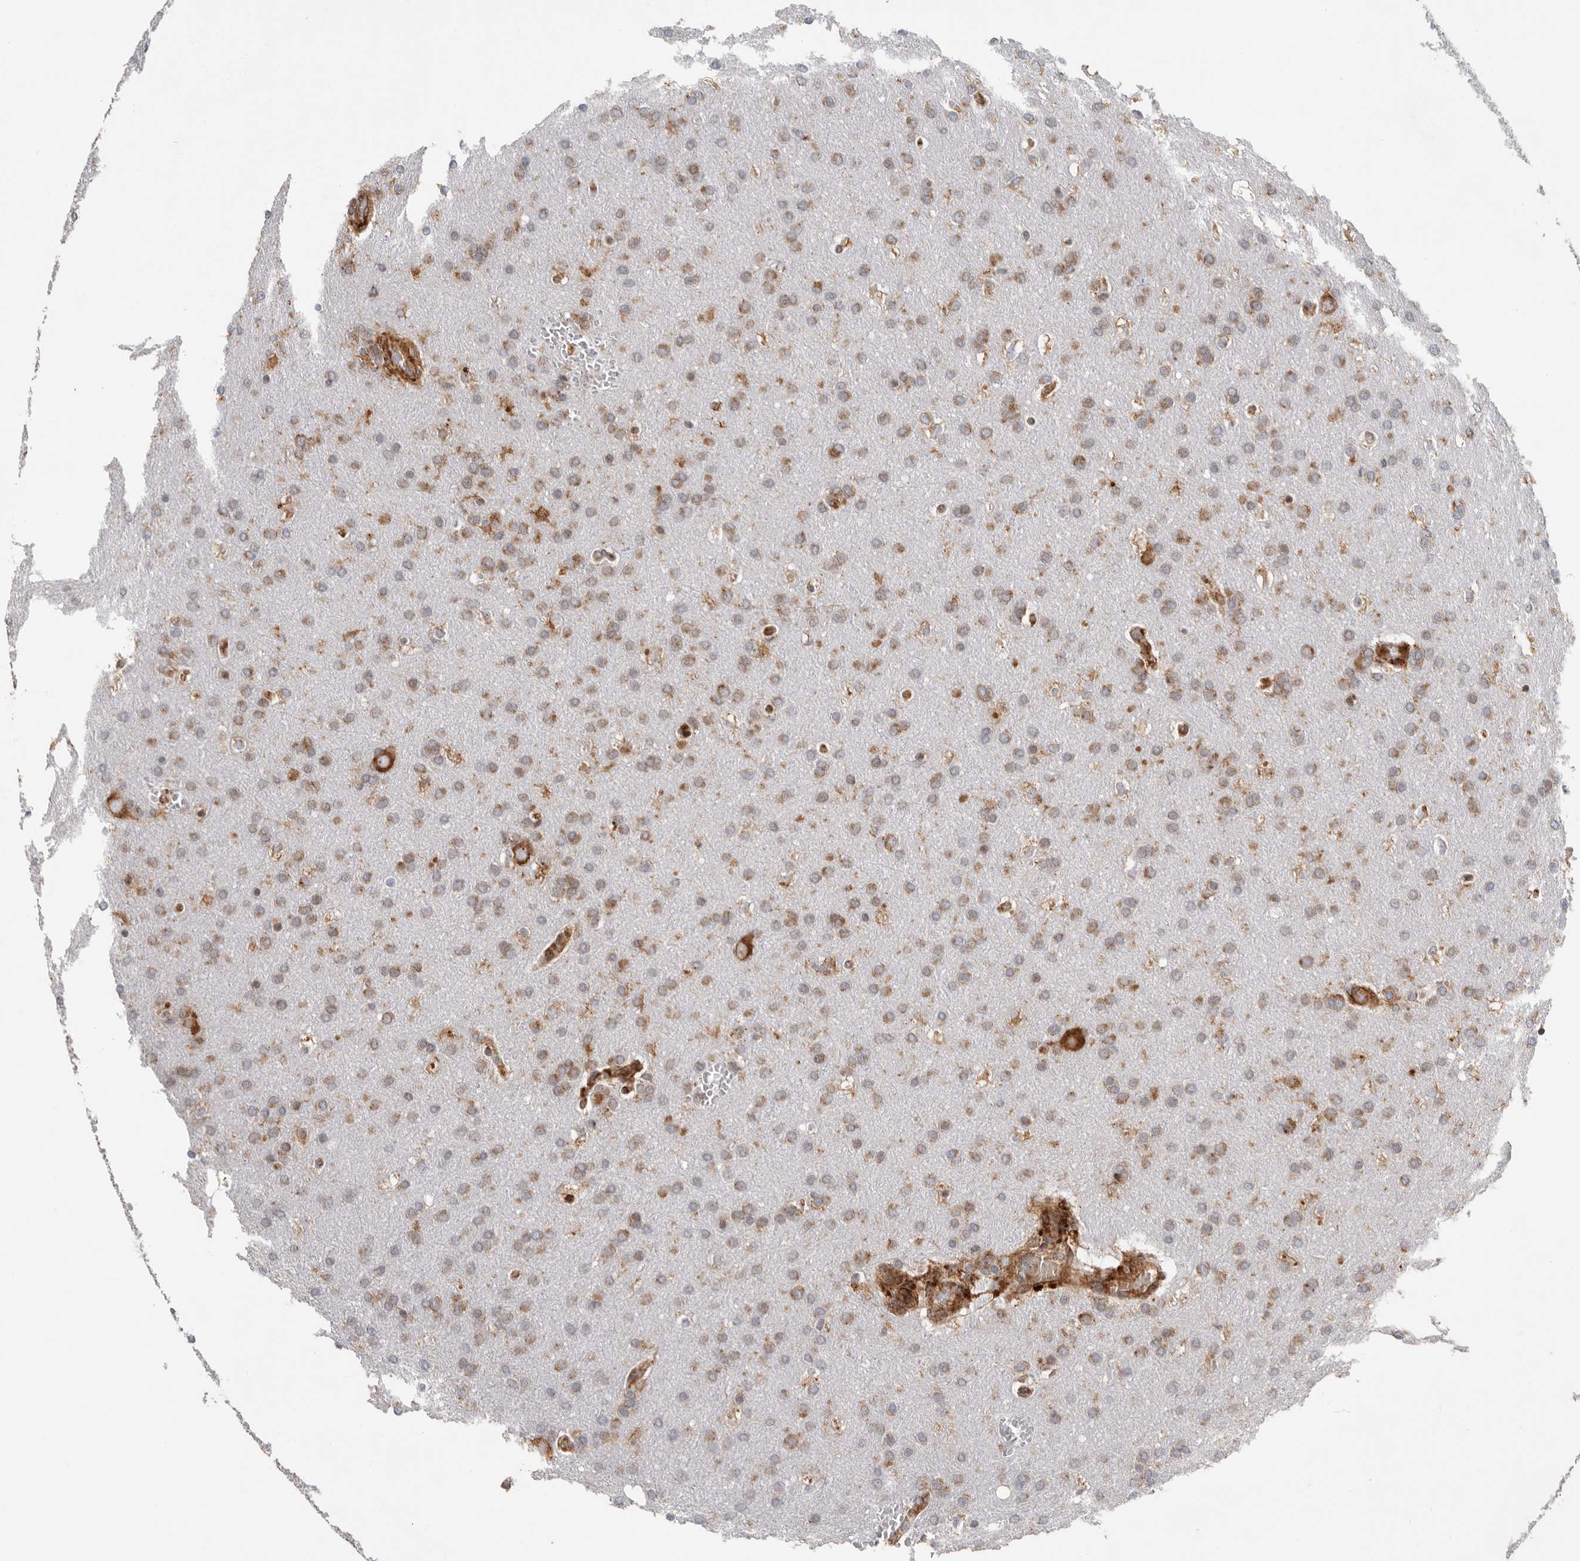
{"staining": {"intensity": "weak", "quantity": ">75%", "location": "cytoplasmic/membranous"}, "tissue": "glioma", "cell_type": "Tumor cells", "image_type": "cancer", "snomed": [{"axis": "morphology", "description": "Glioma, malignant, Low grade"}, {"axis": "topography", "description": "Brain"}], "caption": "Protein staining displays weak cytoplasmic/membranous positivity in about >75% of tumor cells in malignant low-grade glioma.", "gene": "FZD3", "patient": {"sex": "female", "age": 37}}